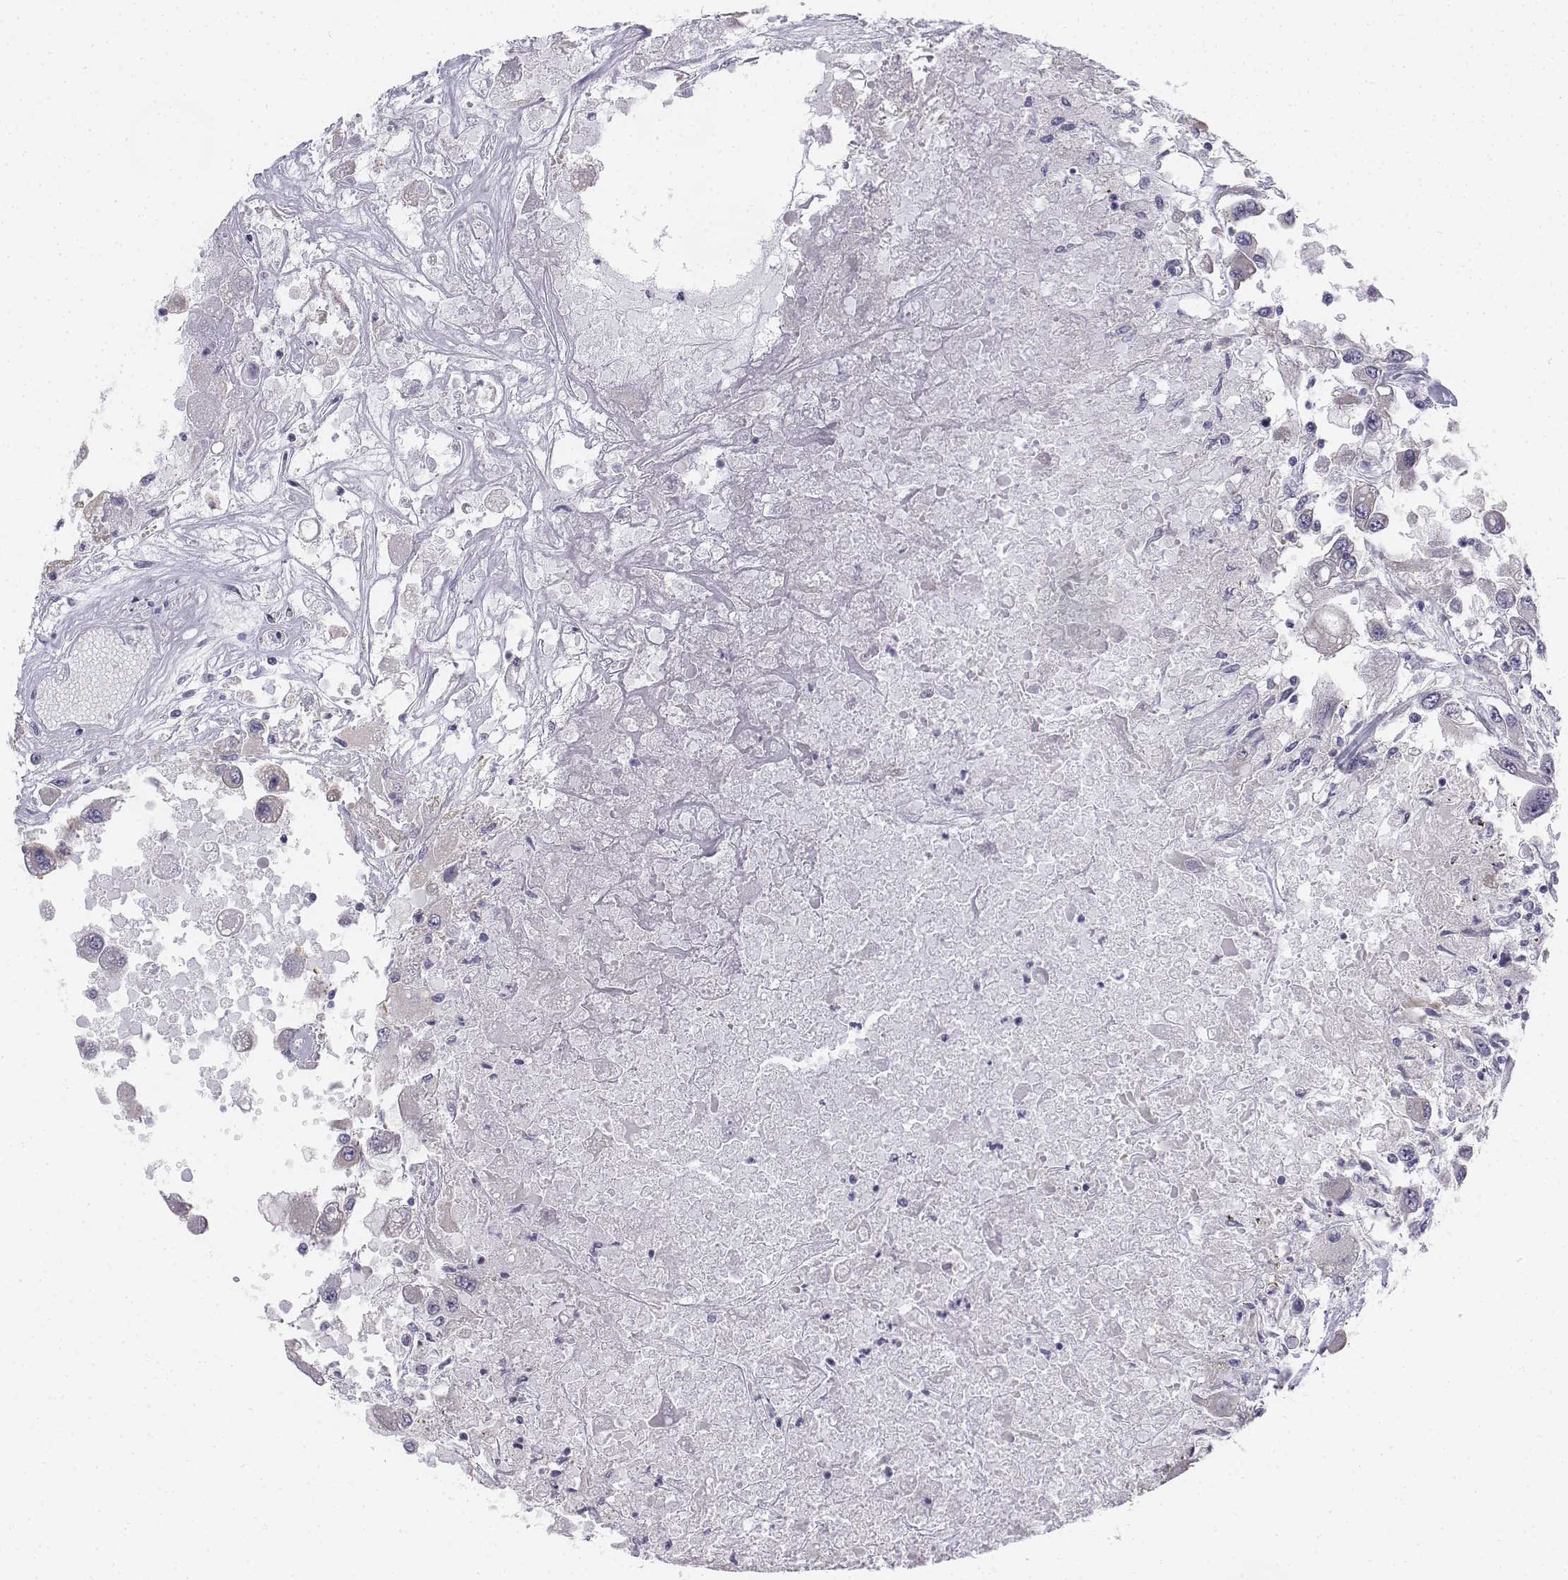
{"staining": {"intensity": "negative", "quantity": "none", "location": "none"}, "tissue": "renal cancer", "cell_type": "Tumor cells", "image_type": "cancer", "snomed": [{"axis": "morphology", "description": "Adenocarcinoma, NOS"}, {"axis": "topography", "description": "Kidney"}], "caption": "The image reveals no significant staining in tumor cells of renal cancer.", "gene": "PENK", "patient": {"sex": "female", "age": 67}}